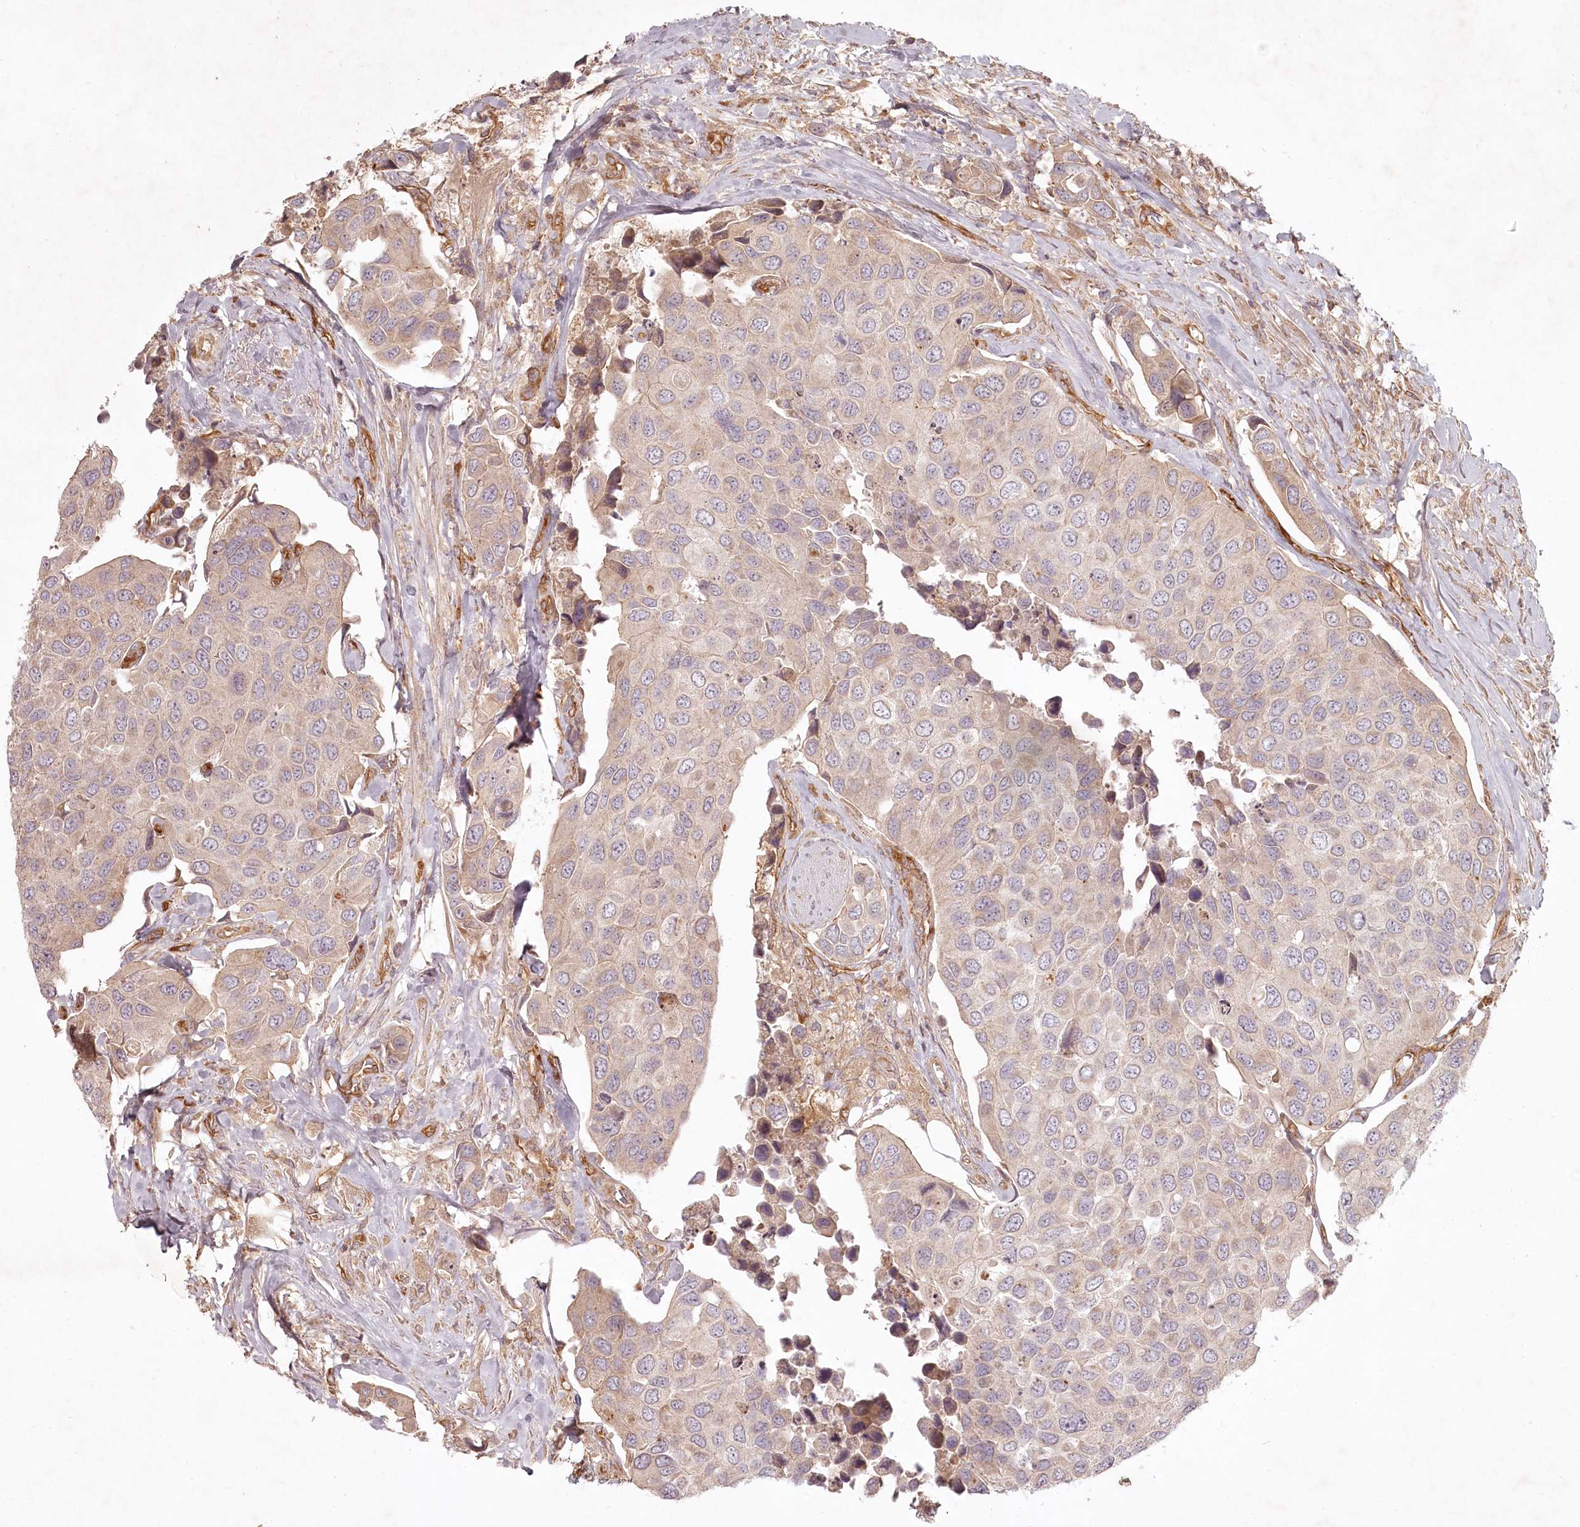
{"staining": {"intensity": "weak", "quantity": "<25%", "location": "cytoplasmic/membranous"}, "tissue": "urothelial cancer", "cell_type": "Tumor cells", "image_type": "cancer", "snomed": [{"axis": "morphology", "description": "Urothelial carcinoma, High grade"}, {"axis": "topography", "description": "Urinary bladder"}], "caption": "Urothelial cancer was stained to show a protein in brown. There is no significant staining in tumor cells.", "gene": "TMIE", "patient": {"sex": "male", "age": 74}}